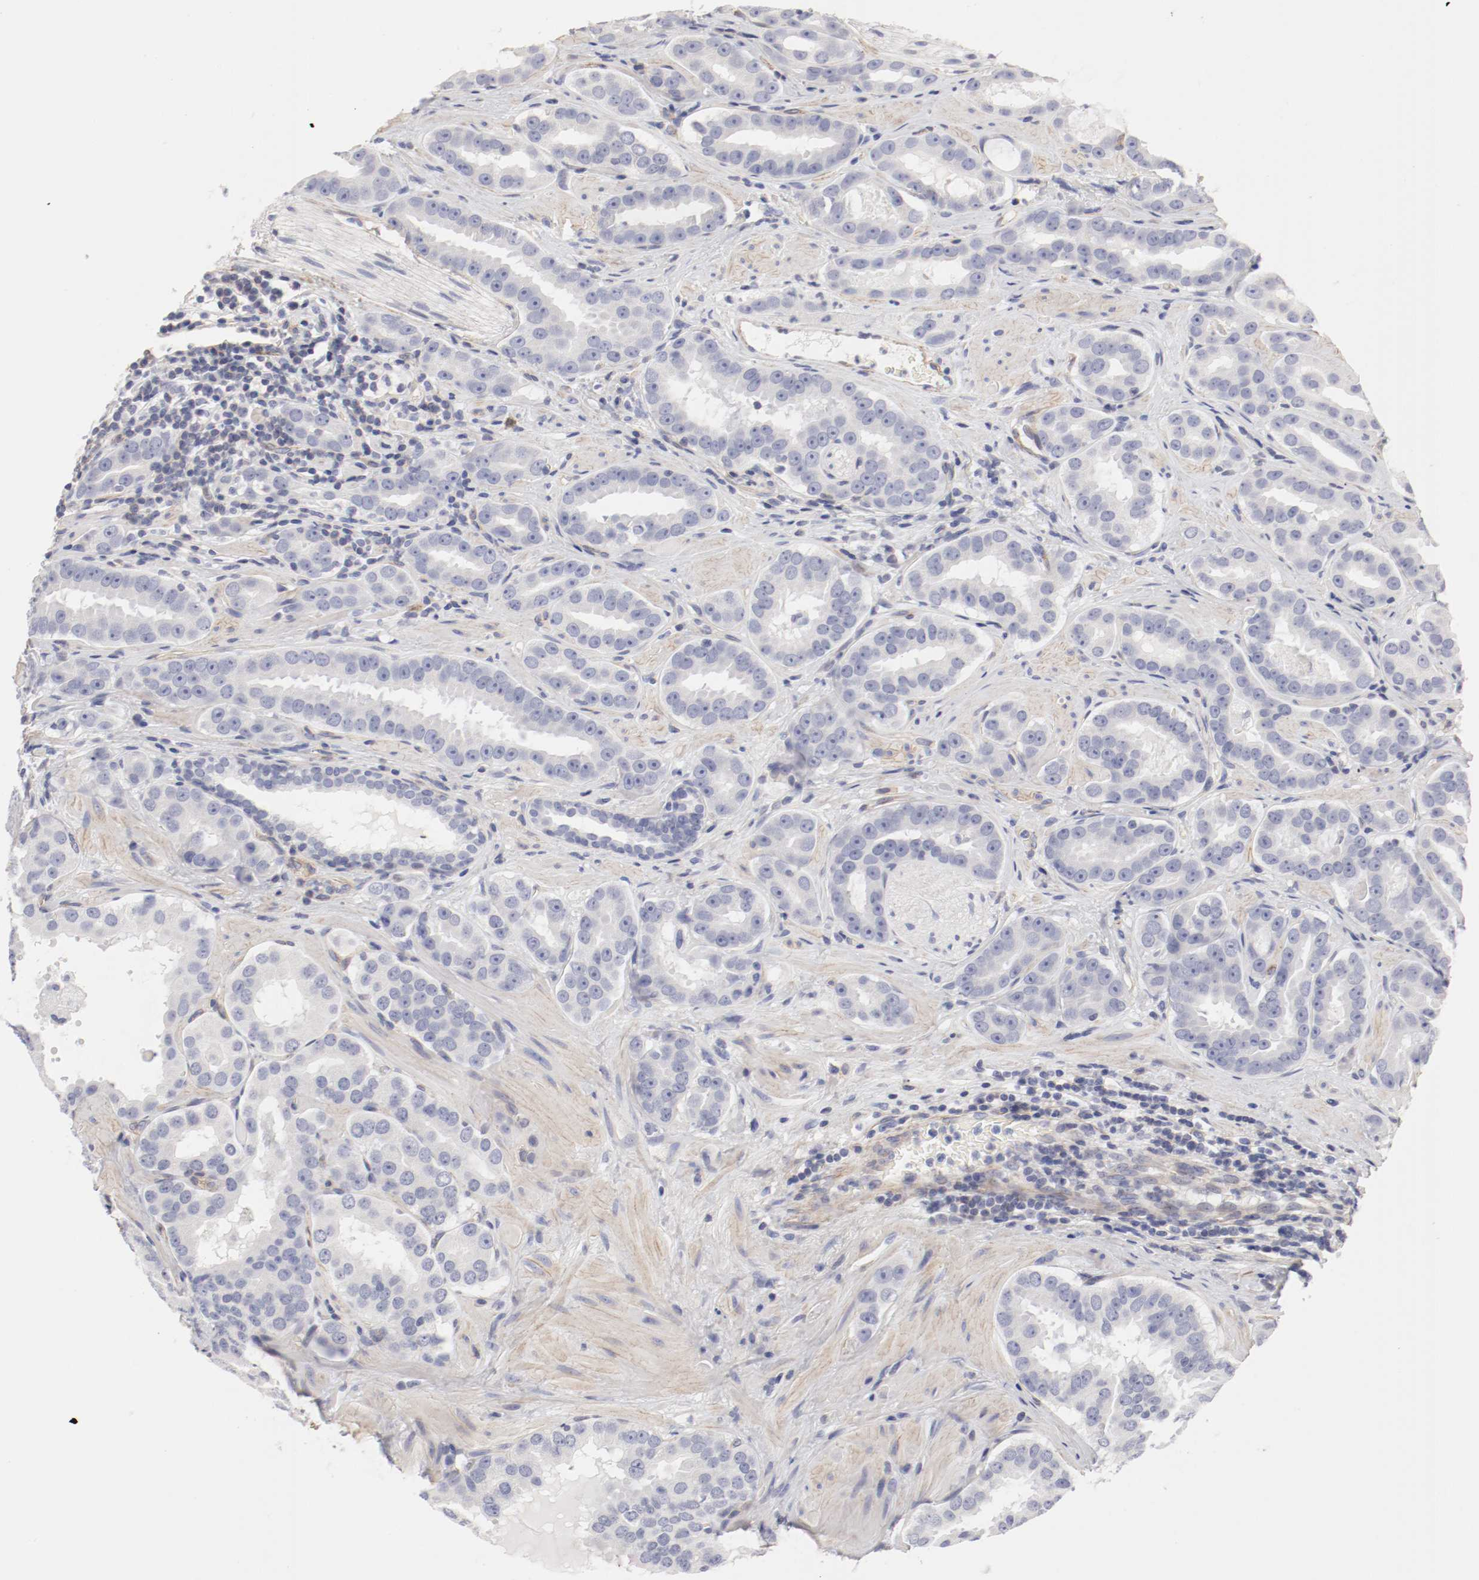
{"staining": {"intensity": "negative", "quantity": "none", "location": "none"}, "tissue": "prostate cancer", "cell_type": "Tumor cells", "image_type": "cancer", "snomed": [{"axis": "morphology", "description": "Adenocarcinoma, Low grade"}, {"axis": "topography", "description": "Prostate"}], "caption": "This is an immunohistochemistry photomicrograph of prostate low-grade adenocarcinoma. There is no positivity in tumor cells.", "gene": "LAX1", "patient": {"sex": "male", "age": 59}}